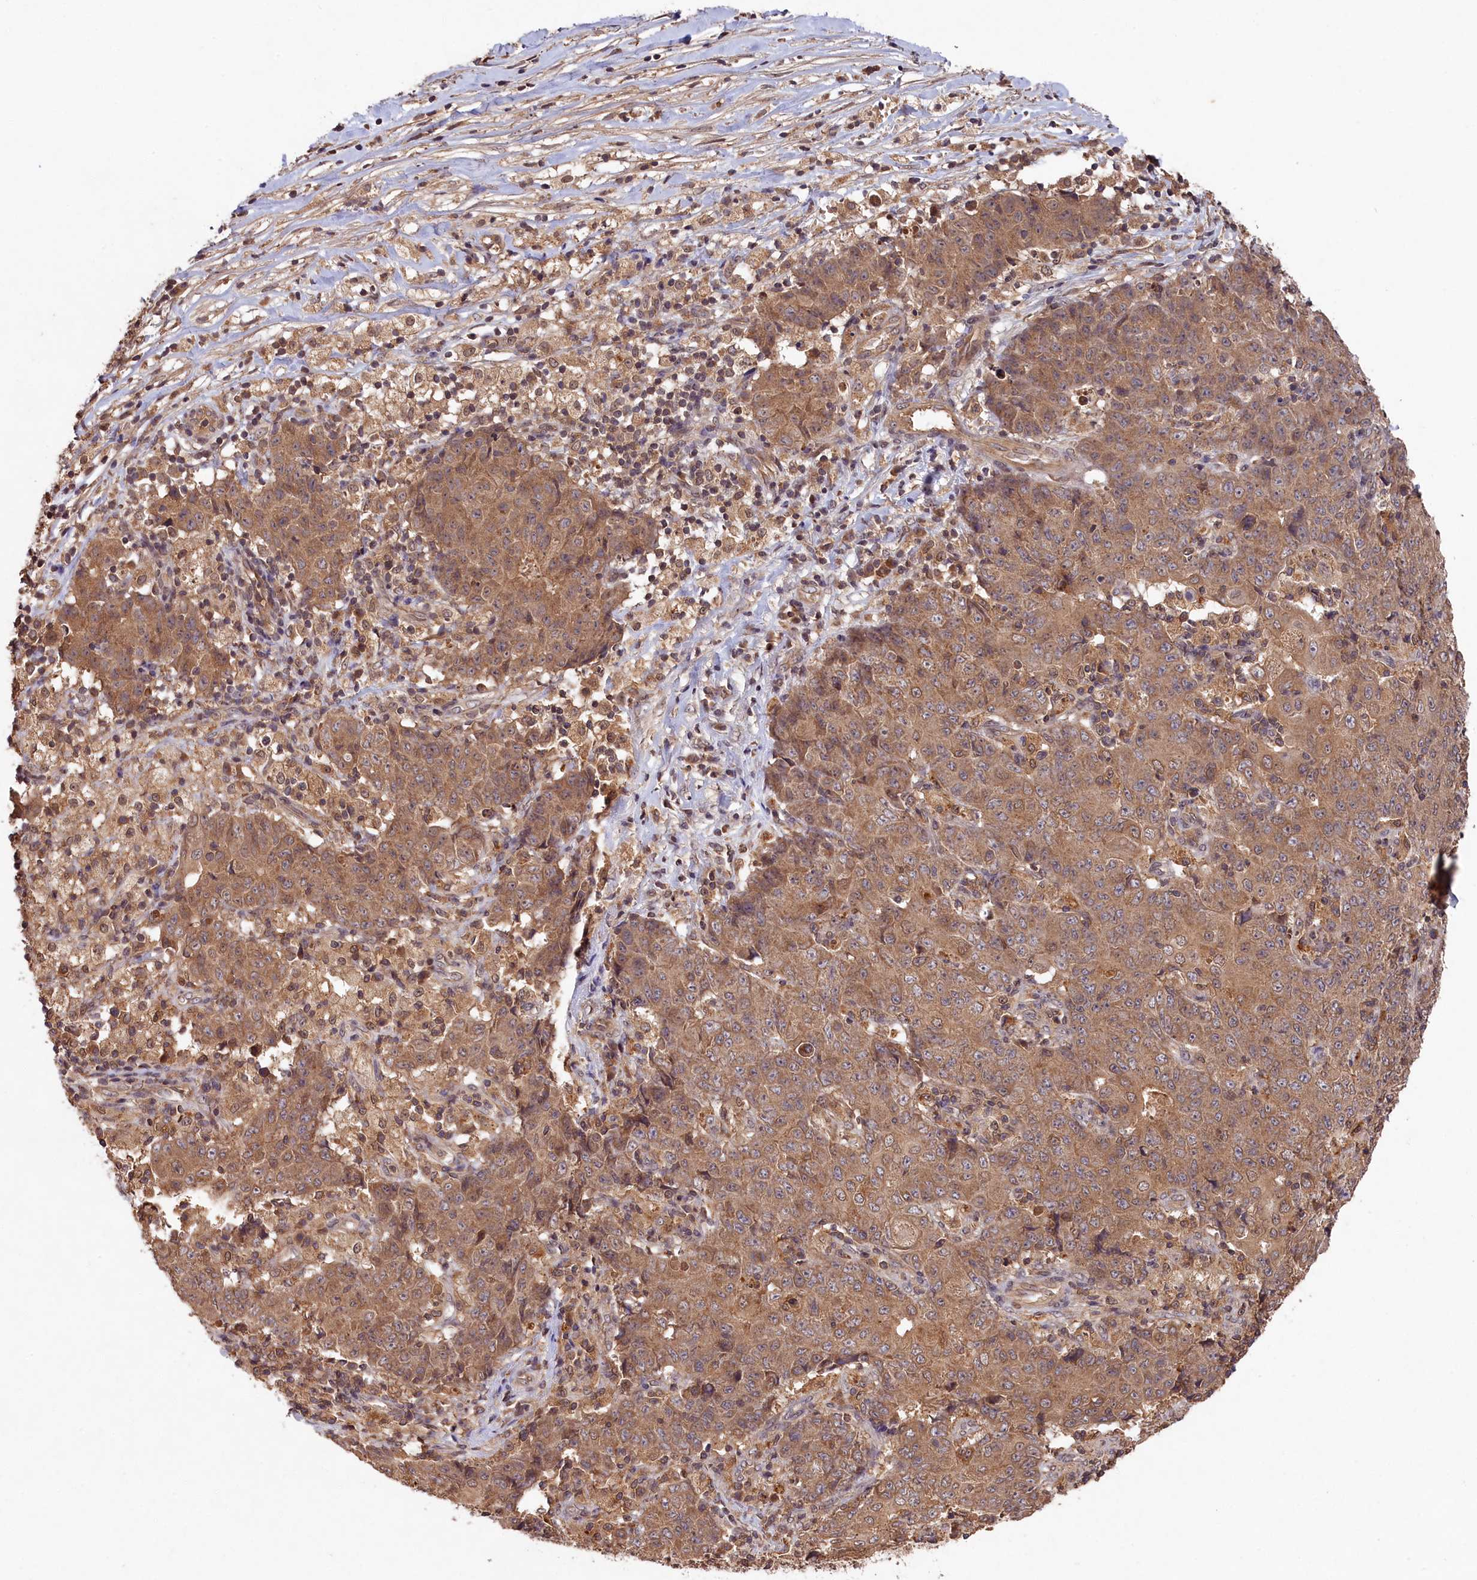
{"staining": {"intensity": "moderate", "quantity": ">75%", "location": "cytoplasmic/membranous"}, "tissue": "ovarian cancer", "cell_type": "Tumor cells", "image_type": "cancer", "snomed": [{"axis": "morphology", "description": "Carcinoma, endometroid"}, {"axis": "topography", "description": "Ovary"}], "caption": "Moderate cytoplasmic/membranous protein staining is appreciated in approximately >75% of tumor cells in ovarian cancer (endometroid carcinoma). (DAB (3,3'-diaminobenzidine) IHC with brightfield microscopy, high magnification).", "gene": "CHAC1", "patient": {"sex": "female", "age": 42}}